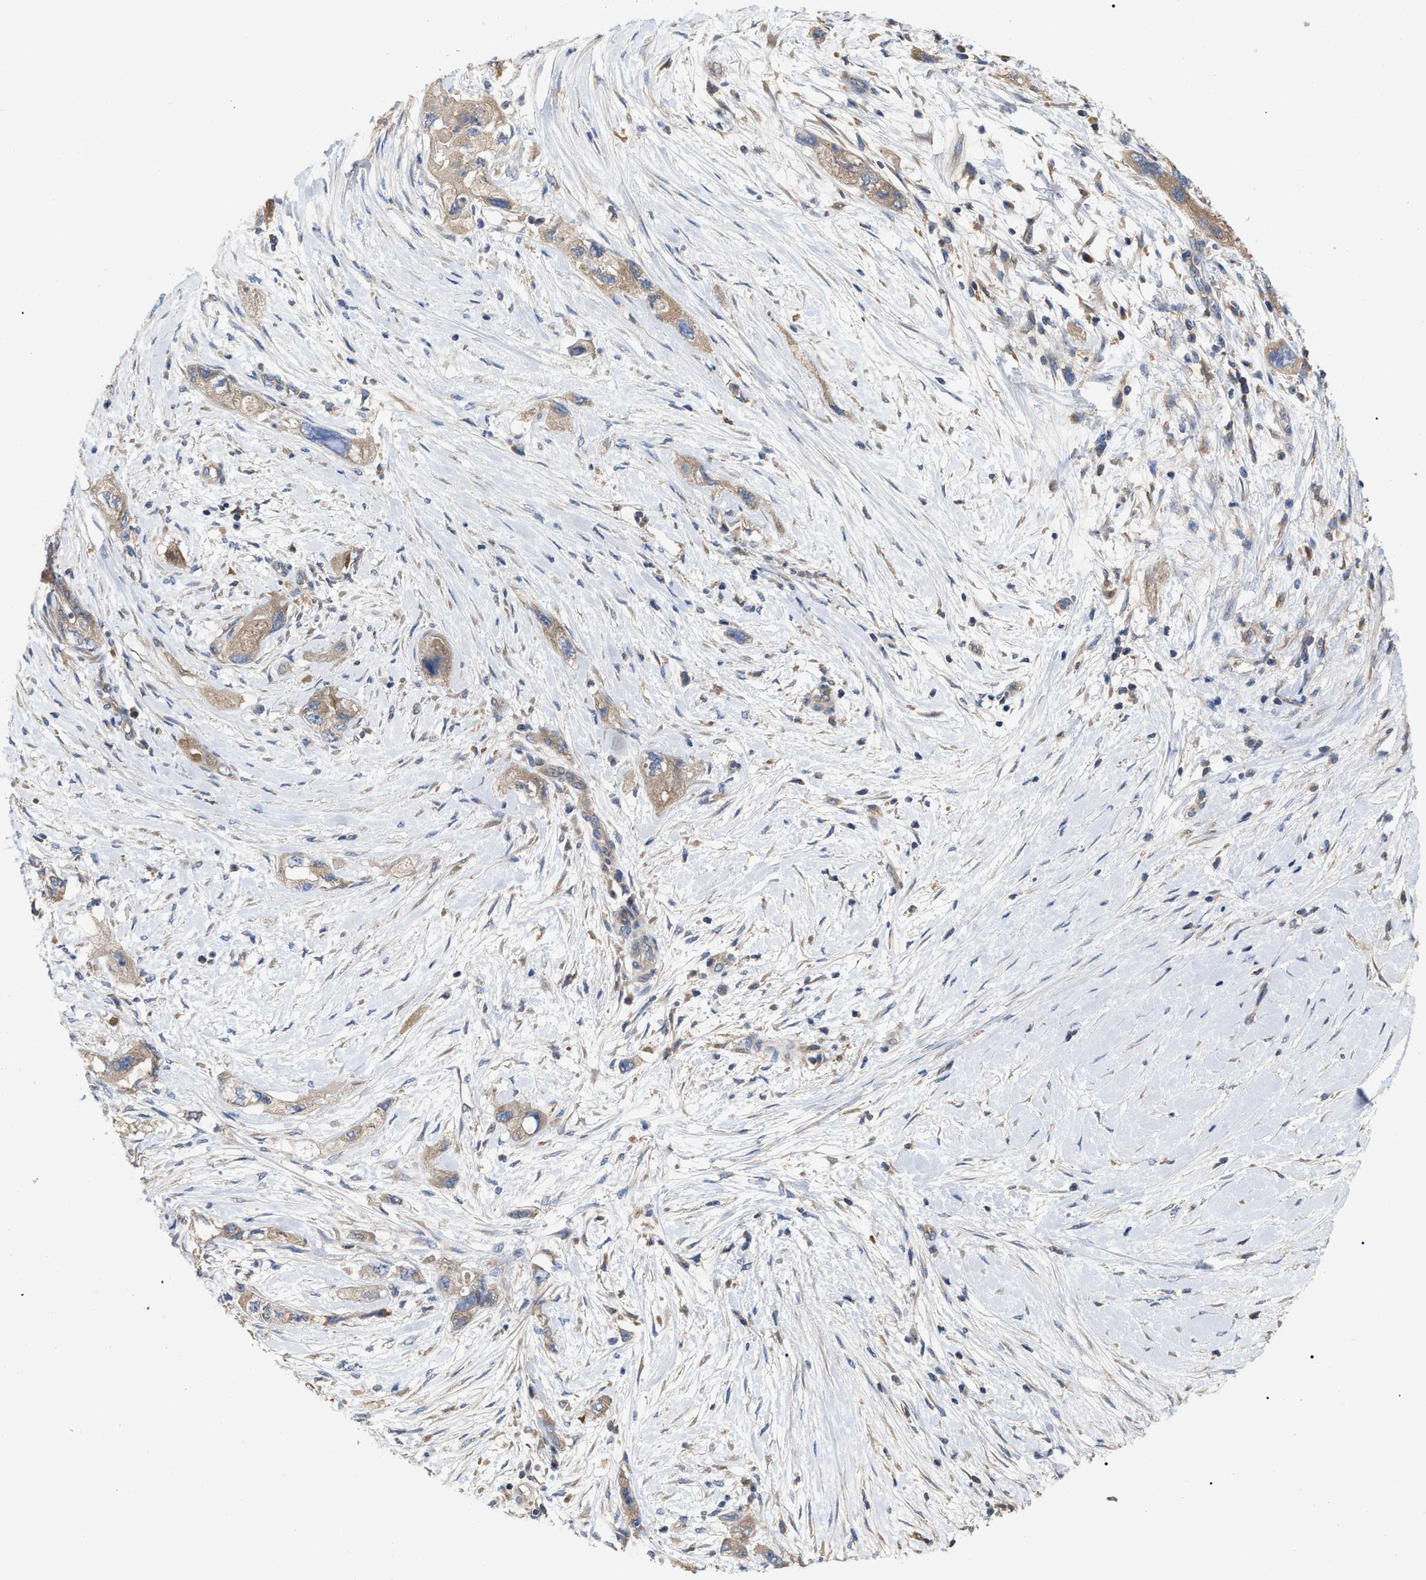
{"staining": {"intensity": "weak", "quantity": ">75%", "location": "cytoplasmic/membranous"}, "tissue": "pancreatic cancer", "cell_type": "Tumor cells", "image_type": "cancer", "snomed": [{"axis": "morphology", "description": "Adenocarcinoma, NOS"}, {"axis": "topography", "description": "Pancreas"}], "caption": "Pancreatic cancer was stained to show a protein in brown. There is low levels of weak cytoplasmic/membranous positivity in approximately >75% of tumor cells. Using DAB (3,3'-diaminobenzidine) (brown) and hematoxylin (blue) stains, captured at high magnification using brightfield microscopy.", "gene": "RAP1GDS1", "patient": {"sex": "female", "age": 73}}